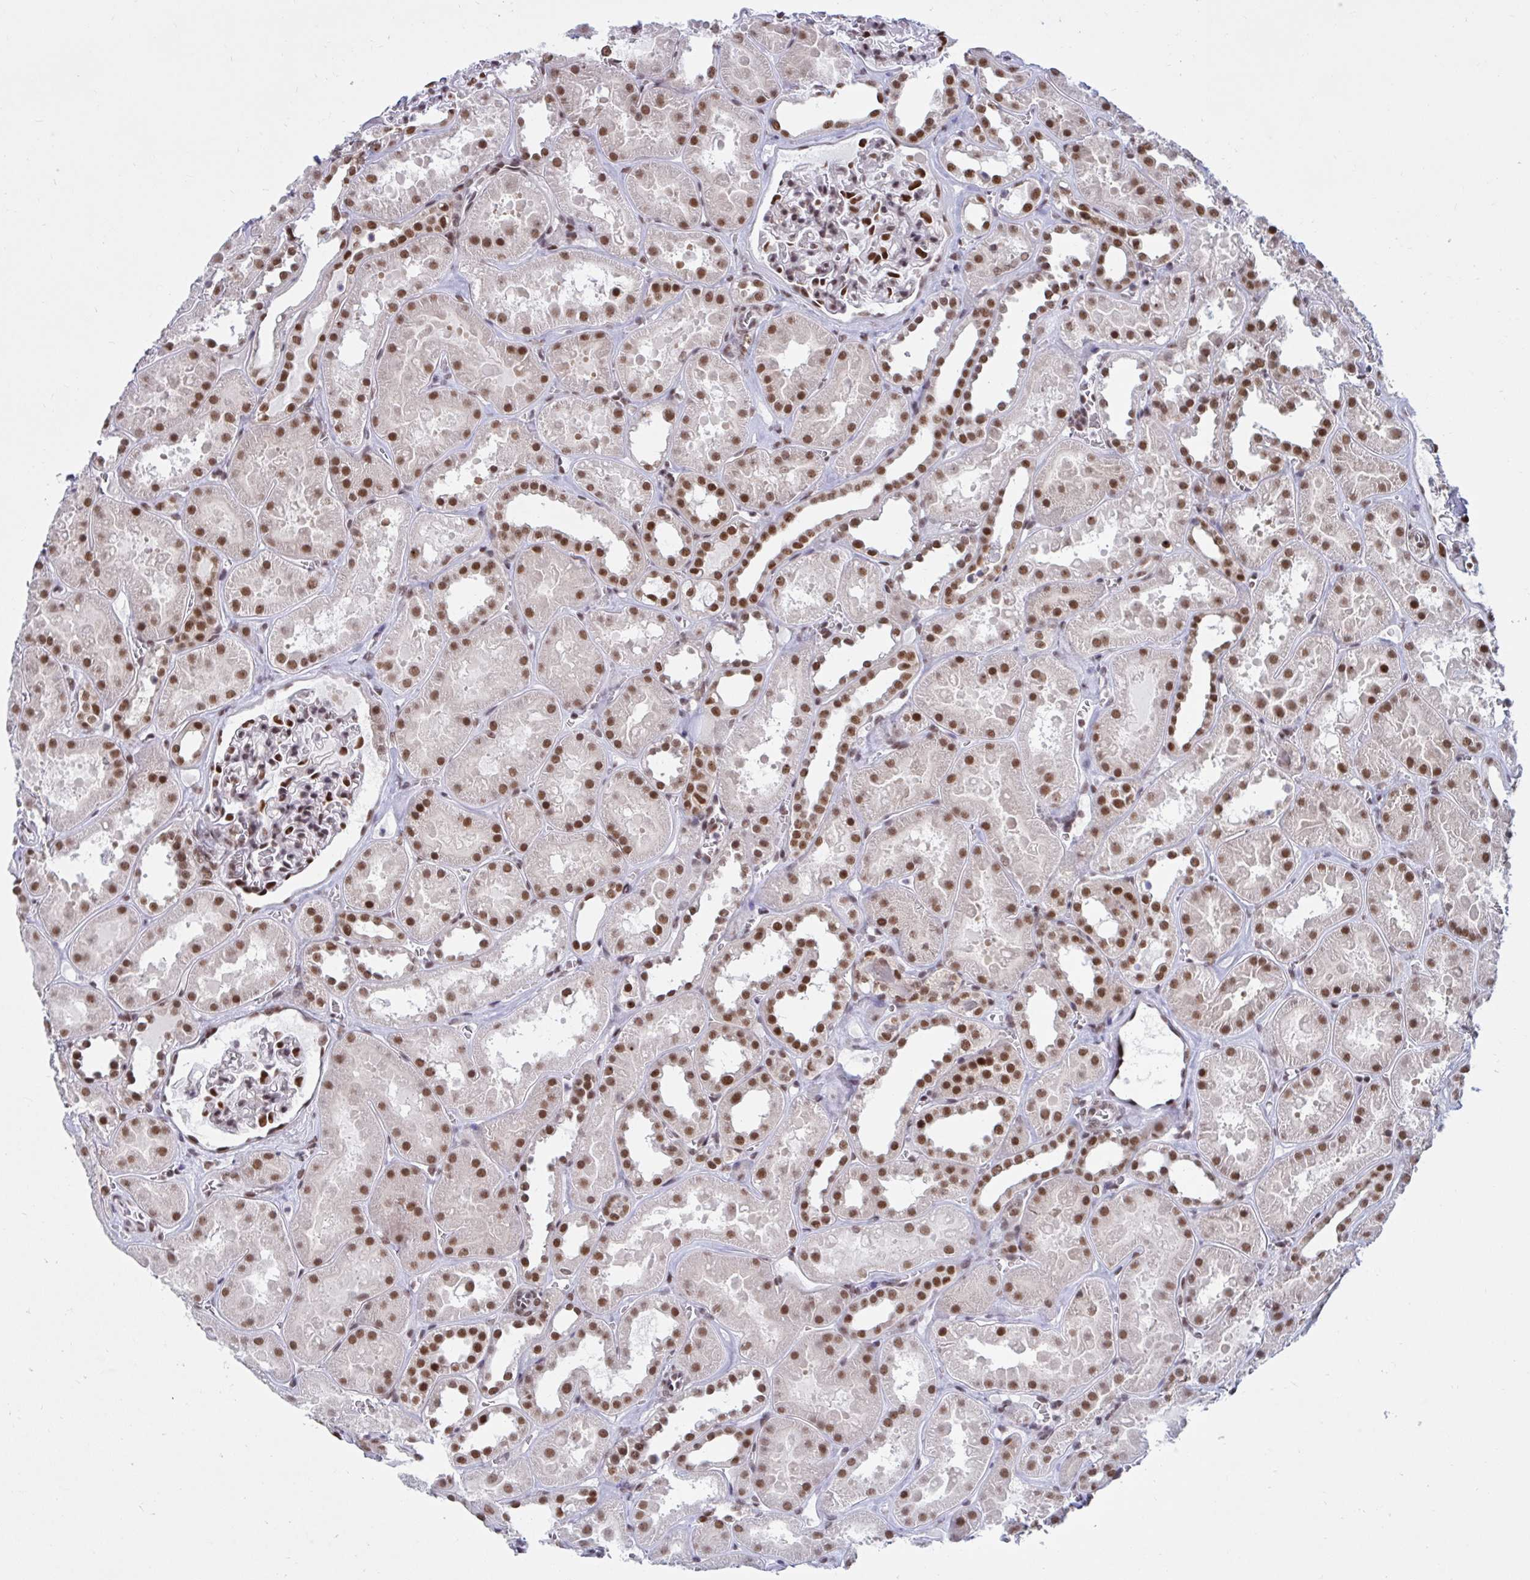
{"staining": {"intensity": "strong", "quantity": "25%-75%", "location": "nuclear"}, "tissue": "kidney", "cell_type": "Cells in glomeruli", "image_type": "normal", "snomed": [{"axis": "morphology", "description": "Normal tissue, NOS"}, {"axis": "topography", "description": "Kidney"}], "caption": "Benign kidney was stained to show a protein in brown. There is high levels of strong nuclear expression in approximately 25%-75% of cells in glomeruli.", "gene": "PHF10", "patient": {"sex": "female", "age": 41}}